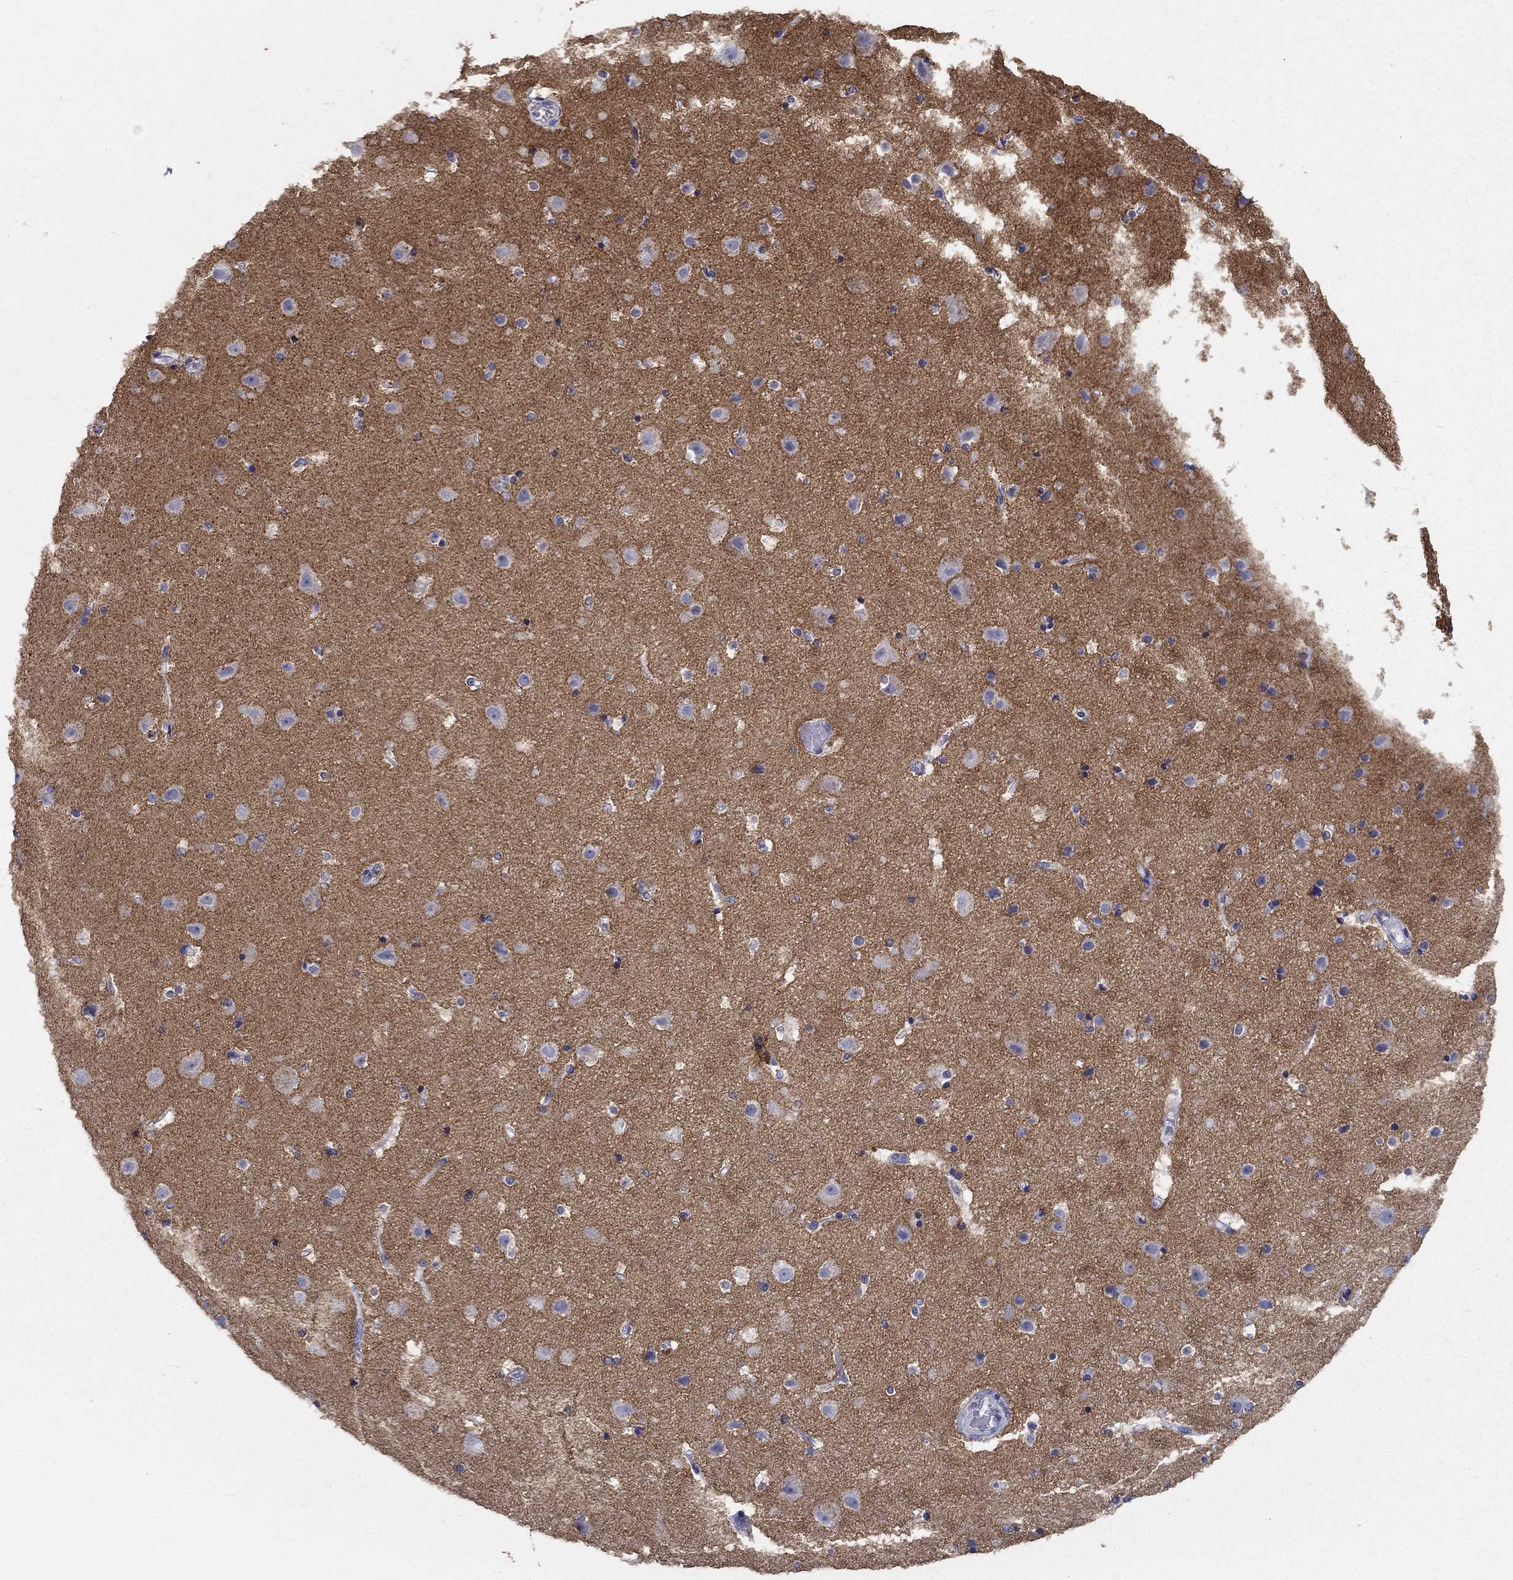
{"staining": {"intensity": "negative", "quantity": "none", "location": "none"}, "tissue": "cerebral cortex", "cell_type": "Endothelial cells", "image_type": "normal", "snomed": [{"axis": "morphology", "description": "Normal tissue, NOS"}, {"axis": "topography", "description": "Cerebral cortex"}], "caption": "Micrograph shows no protein positivity in endothelial cells of benign cerebral cortex. (Stains: DAB immunohistochemistry (IHC) with hematoxylin counter stain, Microscopy: brightfield microscopy at high magnification).", "gene": "IGSF8", "patient": {"sex": "female", "age": 52}}